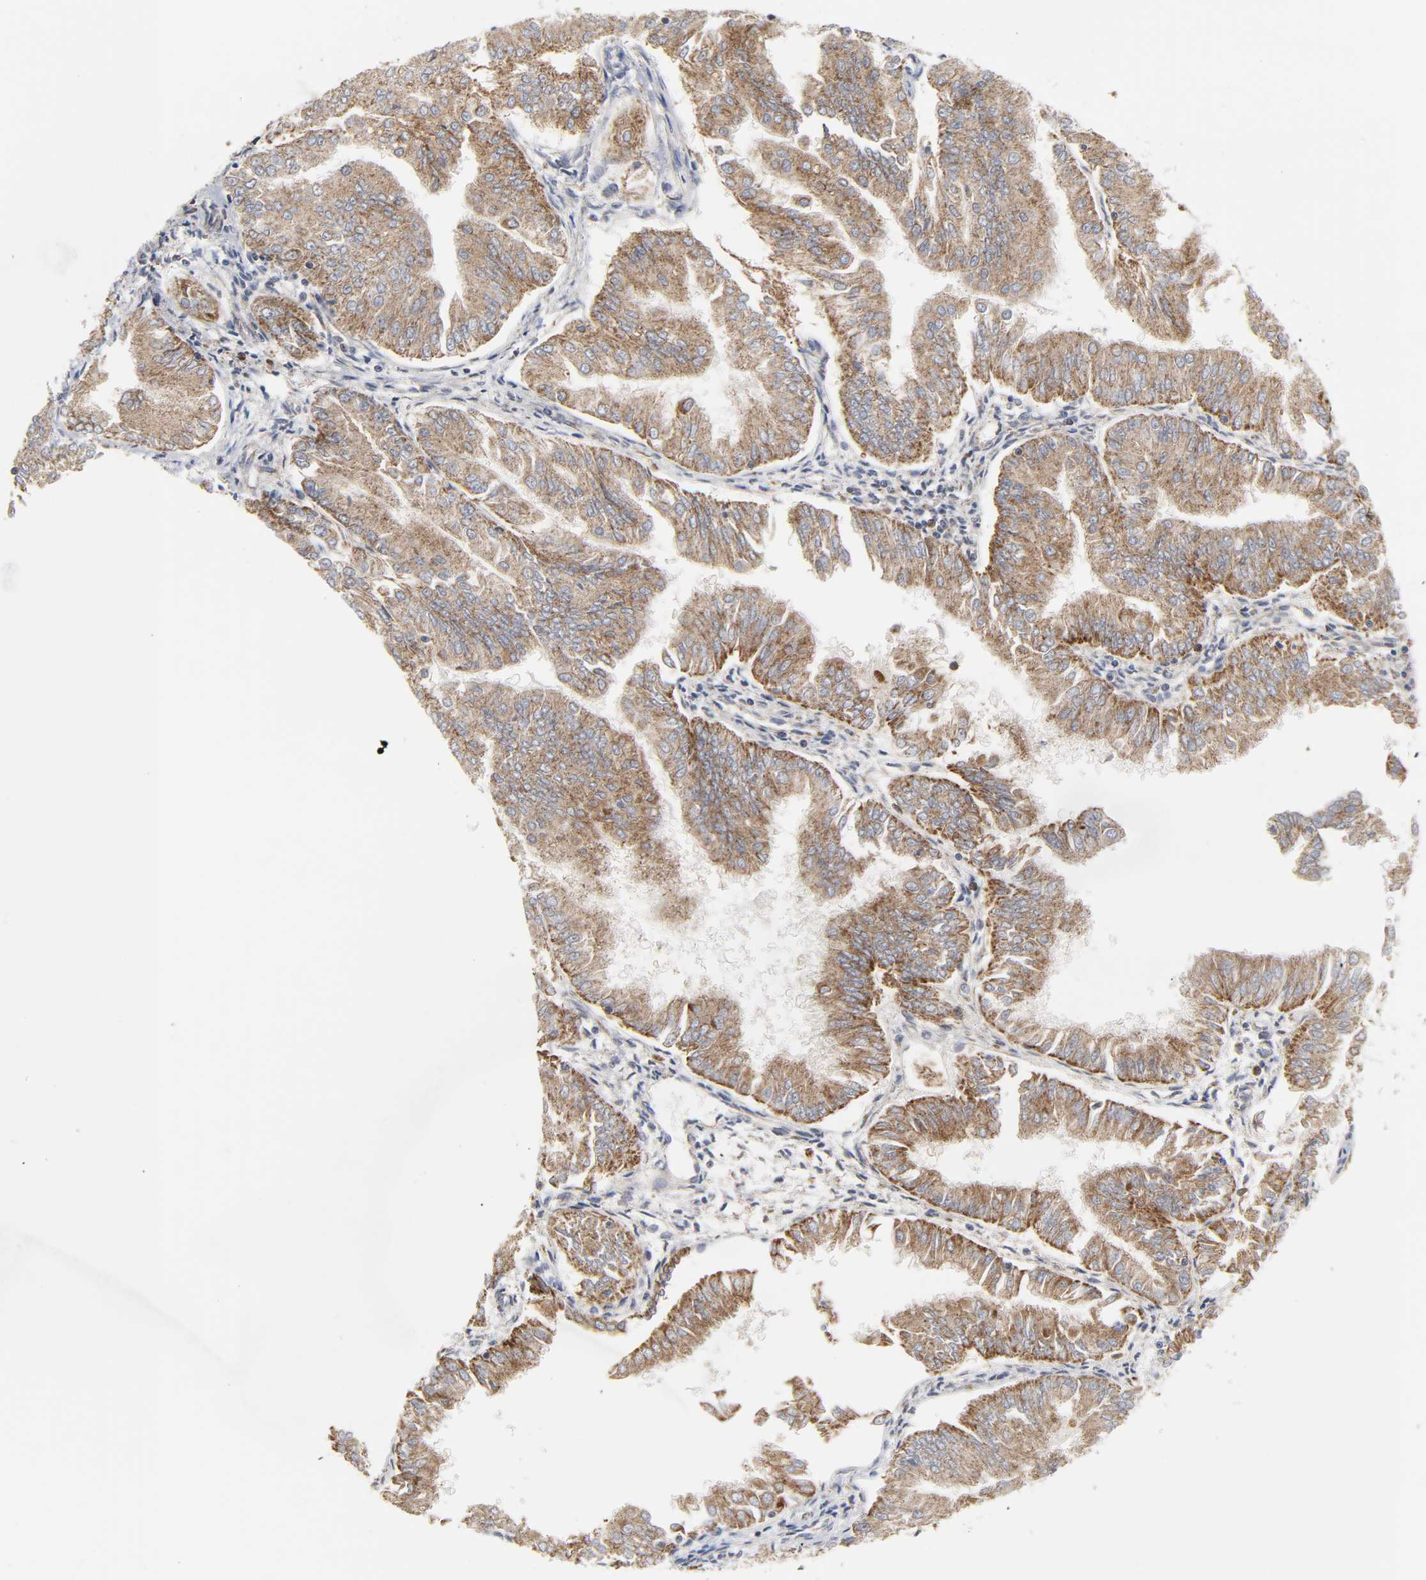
{"staining": {"intensity": "moderate", "quantity": ">75%", "location": "cytoplasmic/membranous"}, "tissue": "endometrial cancer", "cell_type": "Tumor cells", "image_type": "cancer", "snomed": [{"axis": "morphology", "description": "Adenocarcinoma, NOS"}, {"axis": "topography", "description": "Endometrium"}], "caption": "Endometrial cancer tissue shows moderate cytoplasmic/membranous positivity in approximately >75% of tumor cells (IHC, brightfield microscopy, high magnification).", "gene": "BAX", "patient": {"sex": "female", "age": 53}}